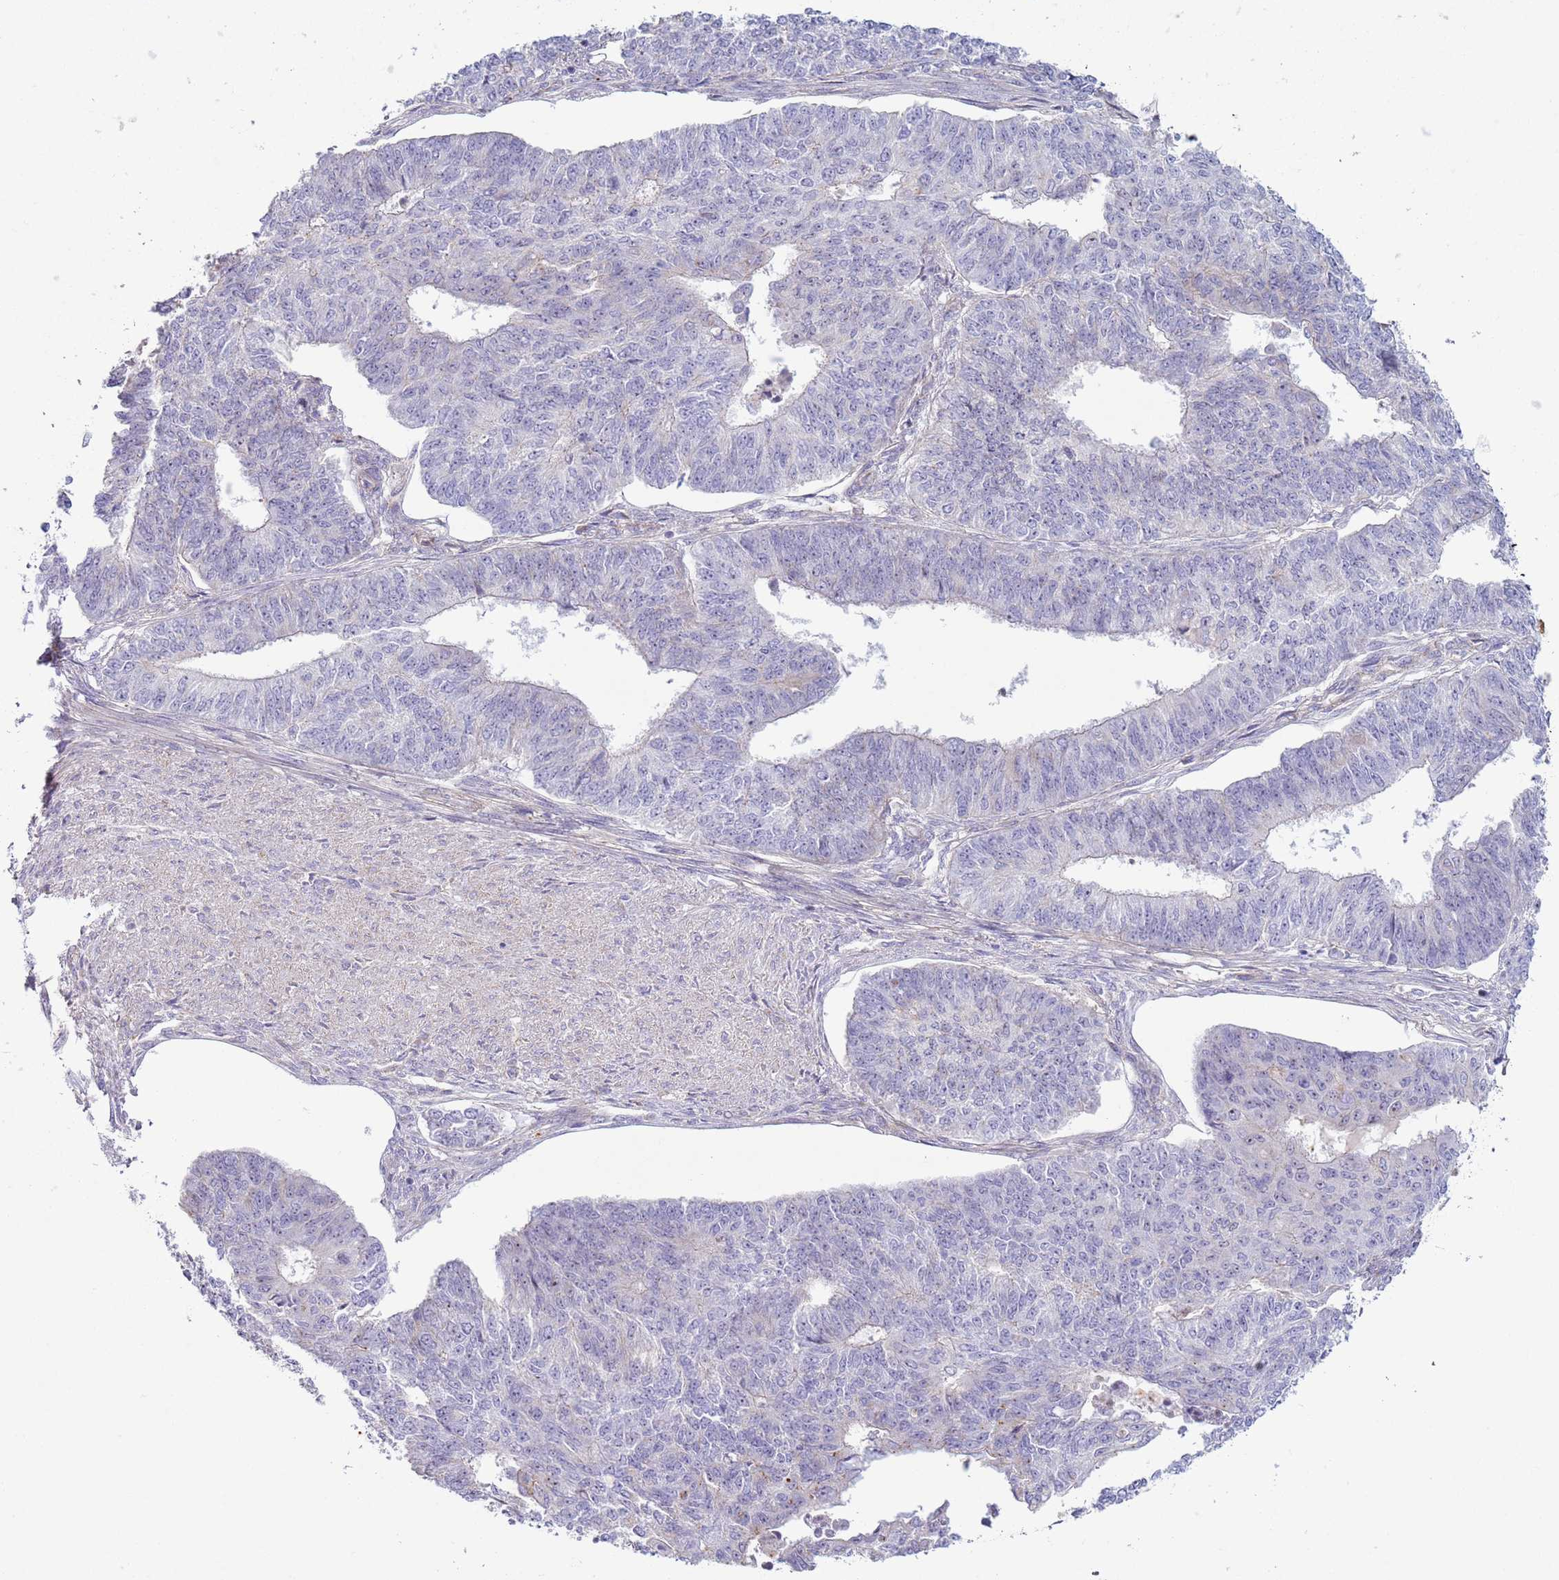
{"staining": {"intensity": "negative", "quantity": "none", "location": "none"}, "tissue": "endometrial cancer", "cell_type": "Tumor cells", "image_type": "cancer", "snomed": [{"axis": "morphology", "description": "Adenocarcinoma, NOS"}, {"axis": "topography", "description": "Endometrium"}], "caption": "Tumor cells are negative for brown protein staining in endometrial adenocarcinoma.", "gene": "HEATR1", "patient": {"sex": "female", "age": 32}}